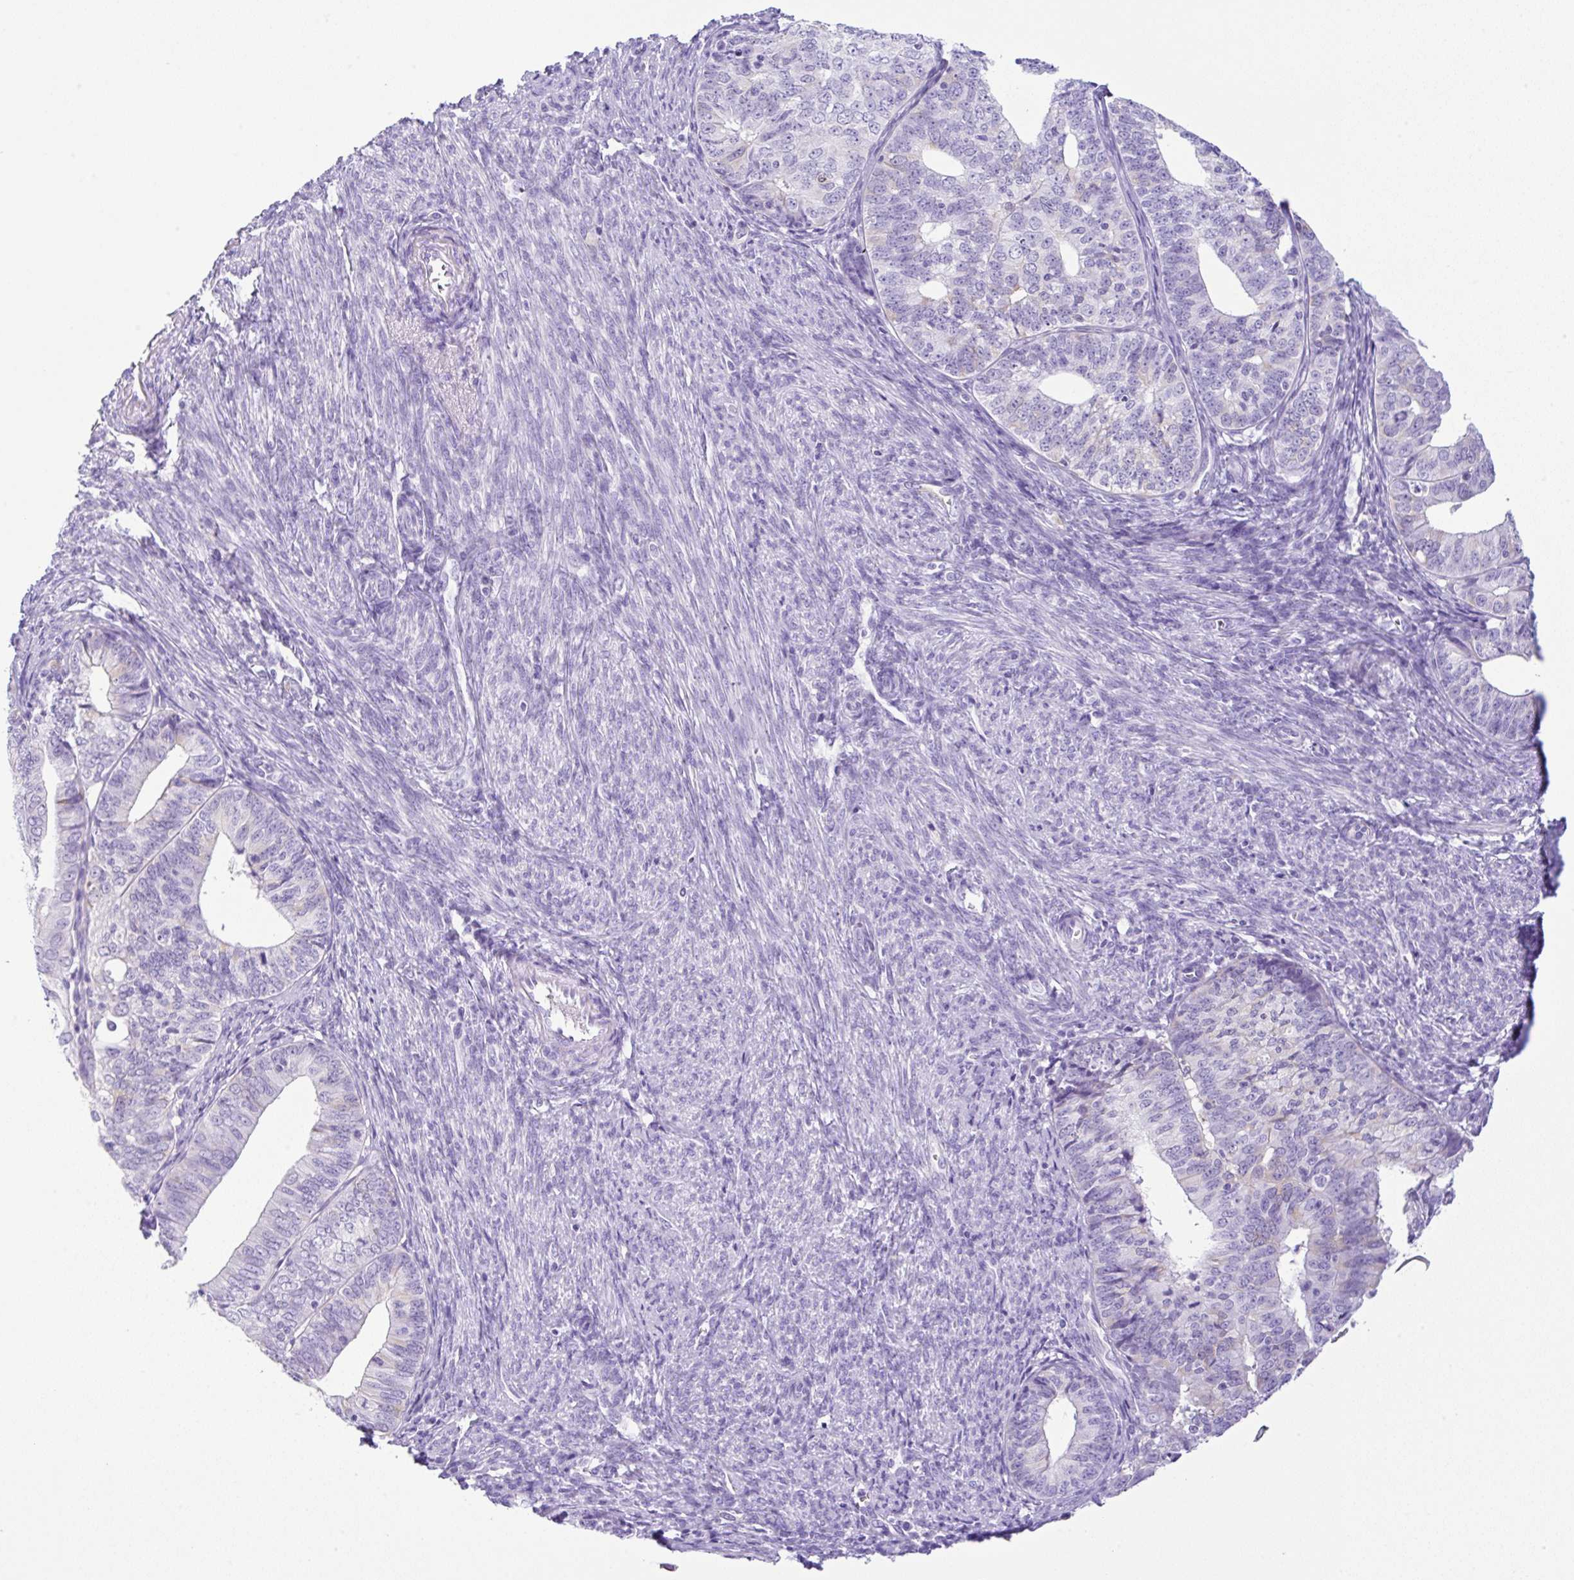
{"staining": {"intensity": "negative", "quantity": "none", "location": "none"}, "tissue": "endometrial cancer", "cell_type": "Tumor cells", "image_type": "cancer", "snomed": [{"axis": "morphology", "description": "Adenocarcinoma, NOS"}, {"axis": "topography", "description": "Endometrium"}], "caption": "A histopathology image of adenocarcinoma (endometrial) stained for a protein exhibits no brown staining in tumor cells.", "gene": "RRM2", "patient": {"sex": "female", "age": 56}}